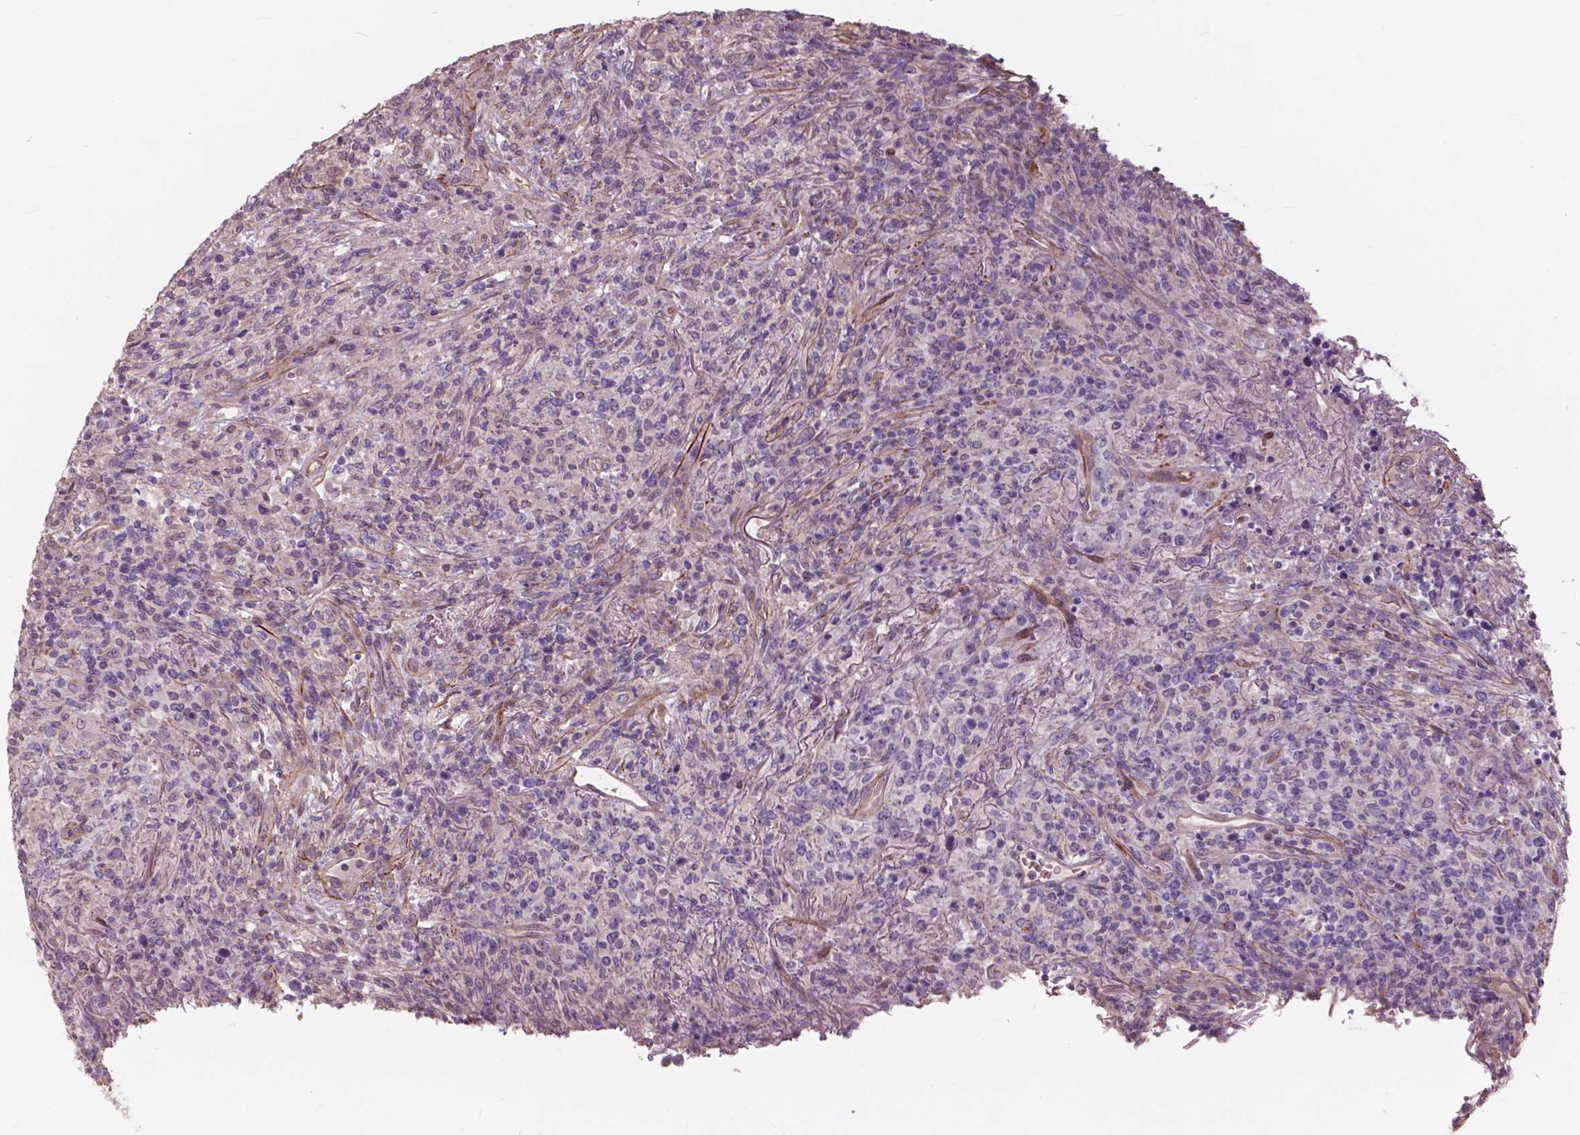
{"staining": {"intensity": "negative", "quantity": "none", "location": "none"}, "tissue": "lymphoma", "cell_type": "Tumor cells", "image_type": "cancer", "snomed": [{"axis": "morphology", "description": "Malignant lymphoma, non-Hodgkin's type, High grade"}, {"axis": "topography", "description": "Lung"}], "caption": "The immunohistochemistry histopathology image has no significant expression in tumor cells of lymphoma tissue.", "gene": "RFPL4B", "patient": {"sex": "male", "age": 79}}